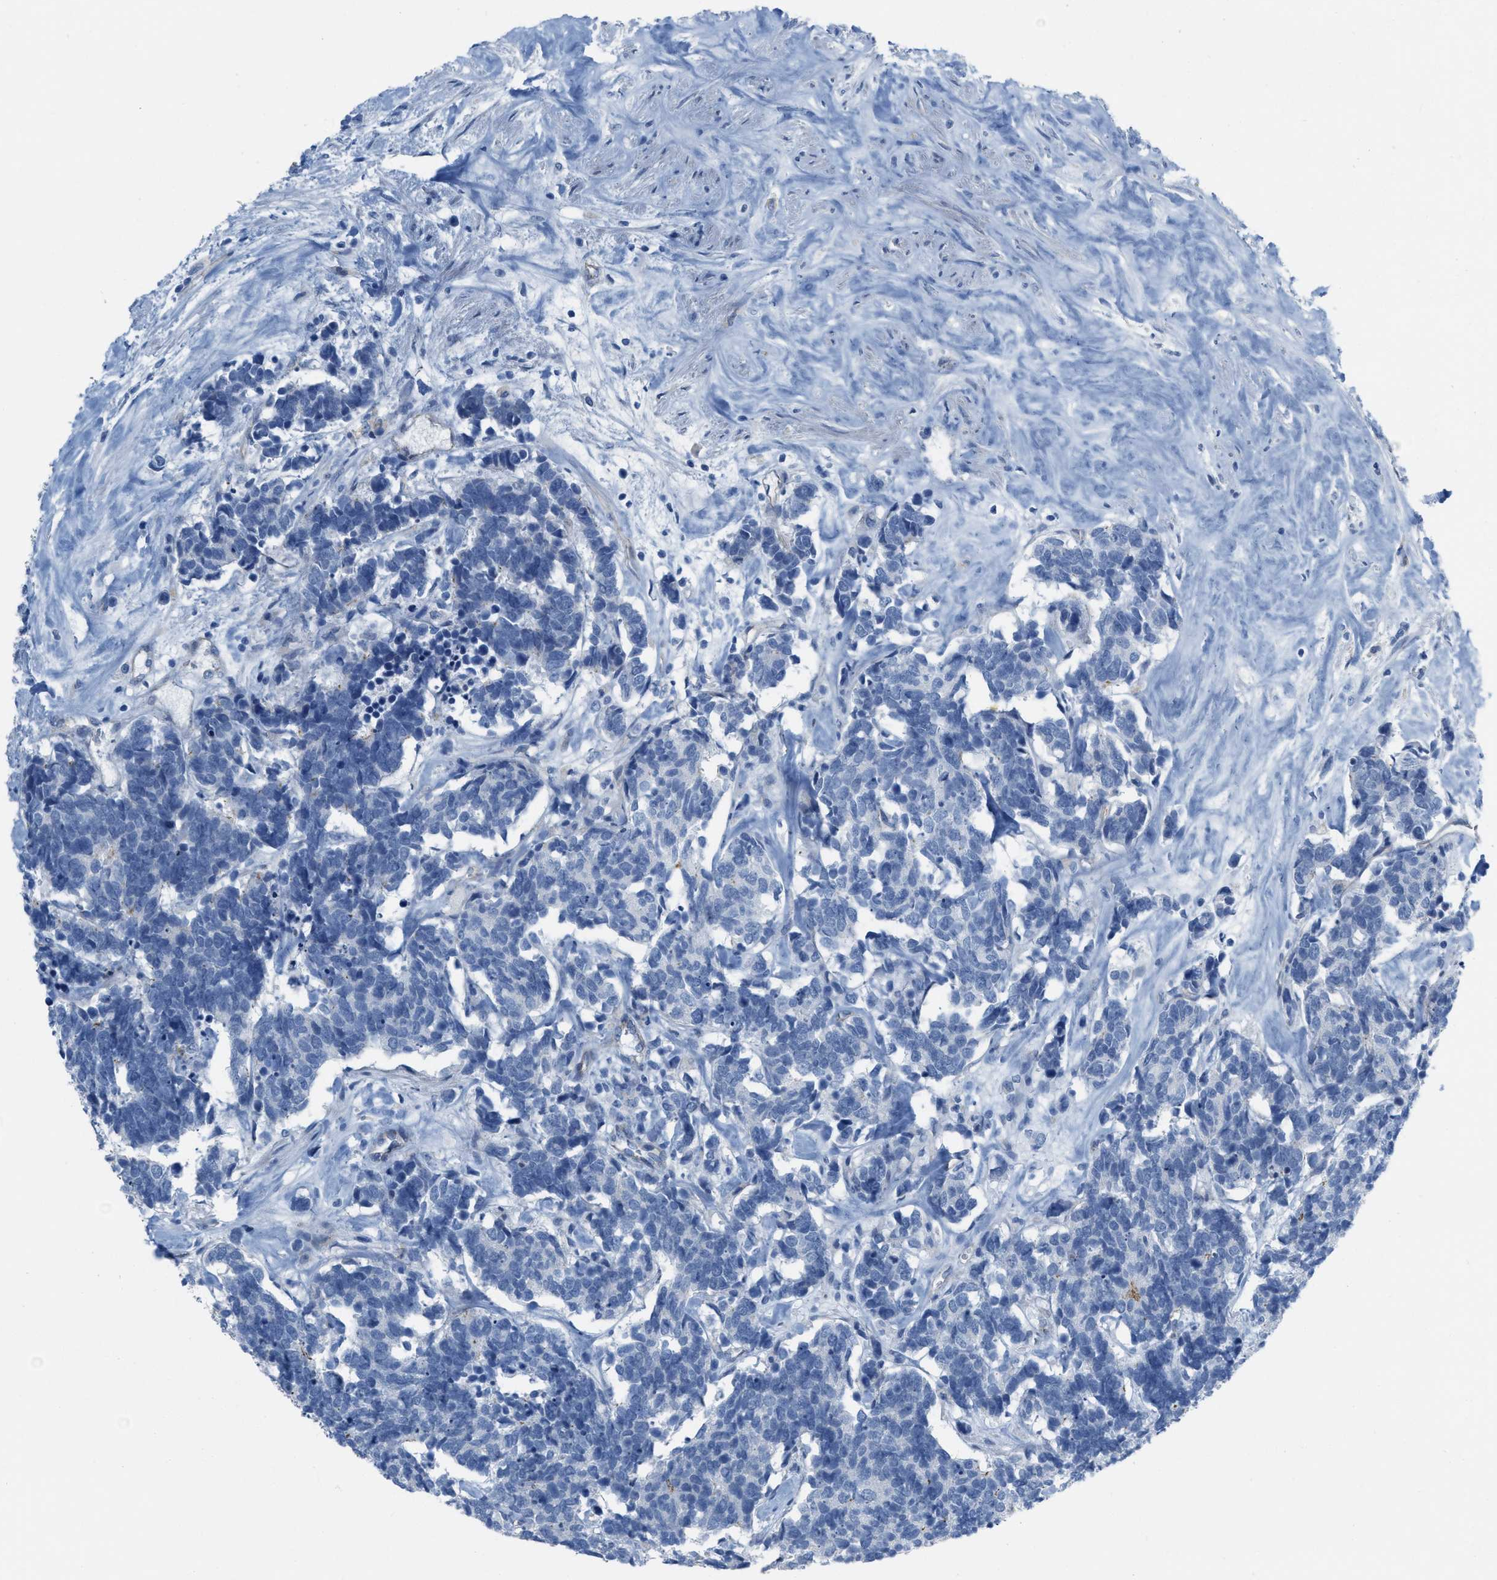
{"staining": {"intensity": "negative", "quantity": "none", "location": "none"}, "tissue": "carcinoid", "cell_type": "Tumor cells", "image_type": "cancer", "snomed": [{"axis": "morphology", "description": "Carcinoma, NOS"}, {"axis": "morphology", "description": "Carcinoid, malignant, NOS"}, {"axis": "topography", "description": "Urinary bladder"}], "caption": "Immunohistochemical staining of carcinoid exhibits no significant expression in tumor cells. Brightfield microscopy of immunohistochemistry (IHC) stained with DAB (brown) and hematoxylin (blue), captured at high magnification.", "gene": "CRB3", "patient": {"sex": "male", "age": 57}}